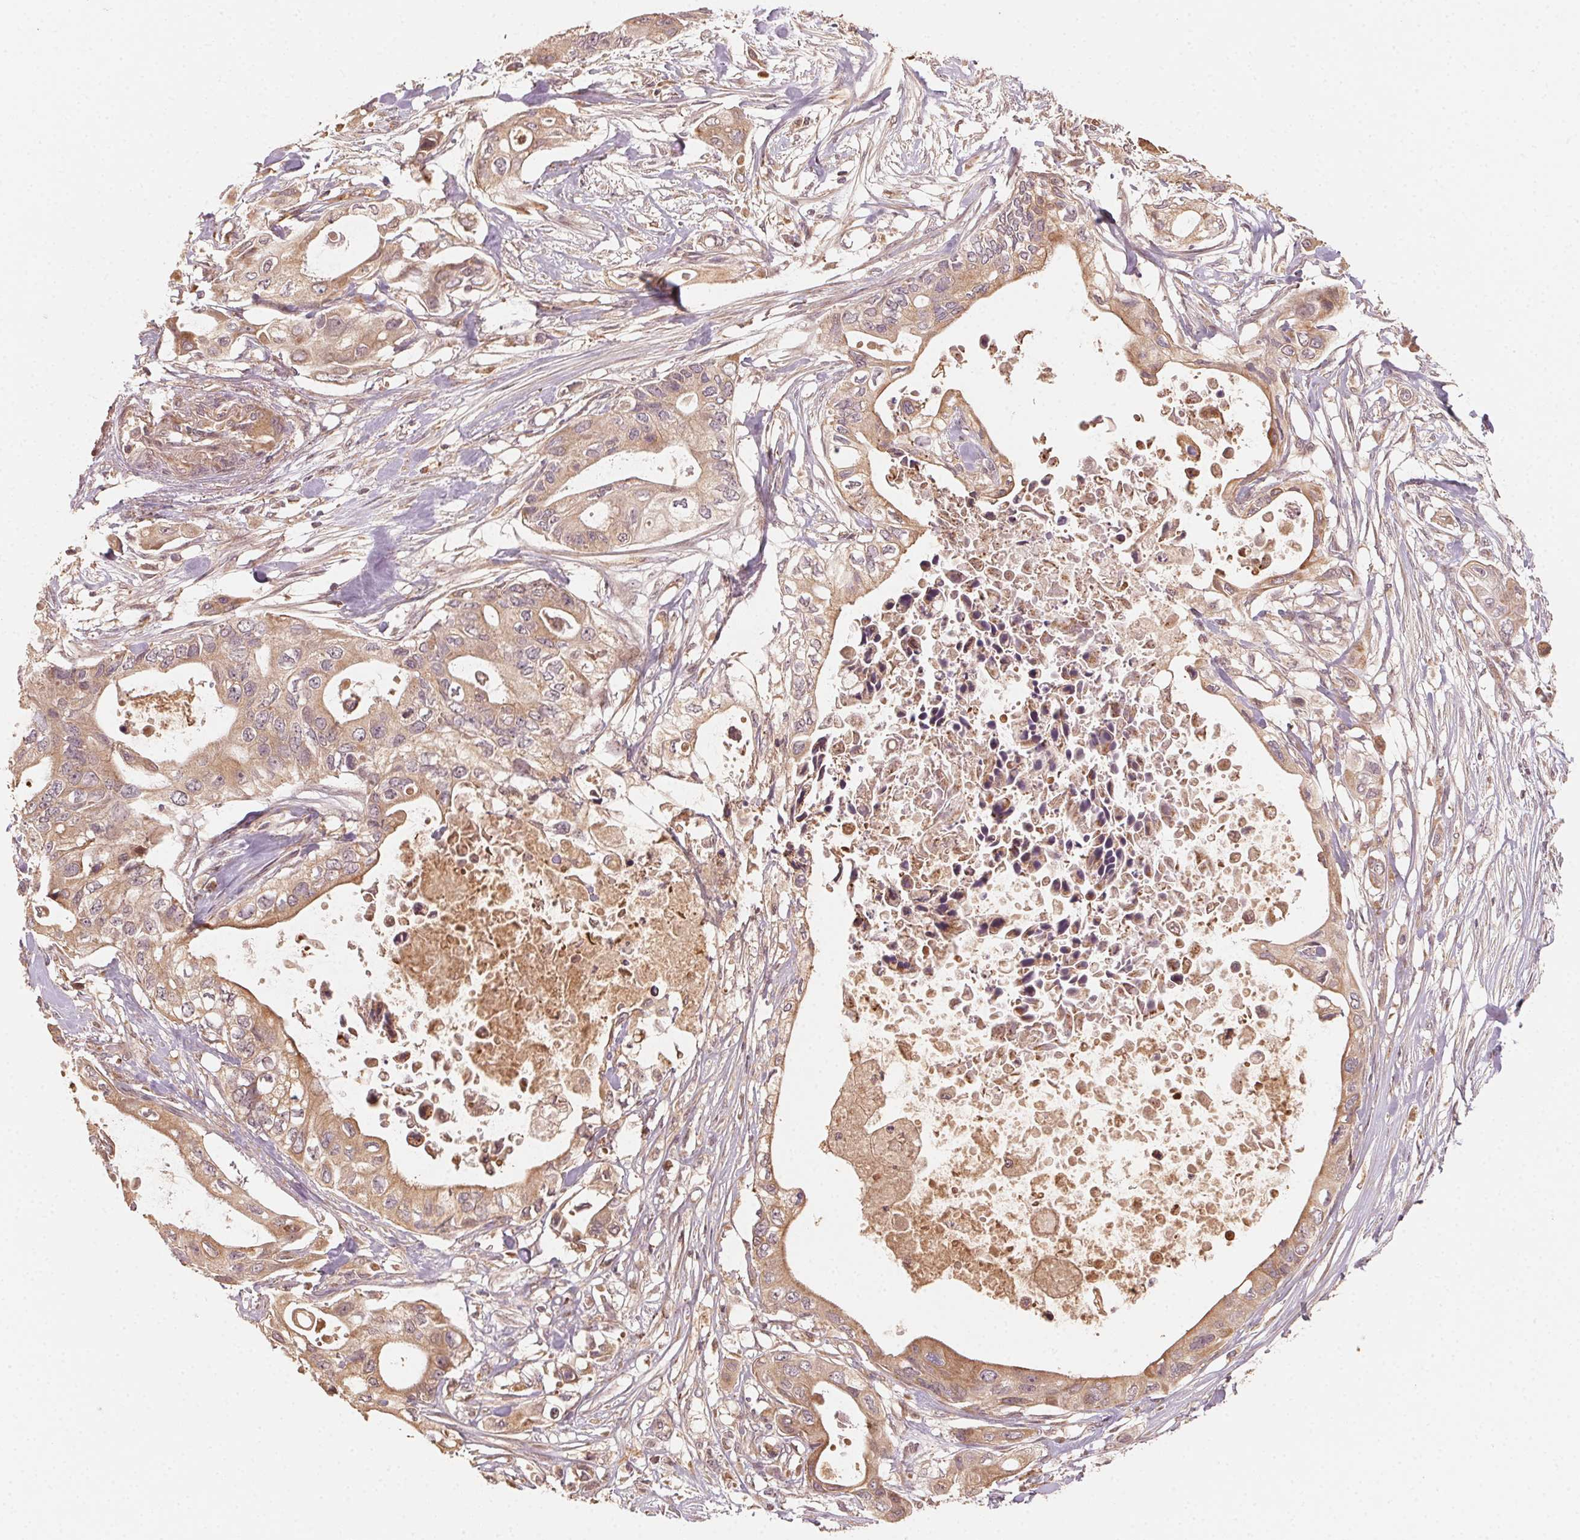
{"staining": {"intensity": "moderate", "quantity": ">75%", "location": "cytoplasmic/membranous"}, "tissue": "pancreatic cancer", "cell_type": "Tumor cells", "image_type": "cancer", "snomed": [{"axis": "morphology", "description": "Adenocarcinoma, NOS"}, {"axis": "topography", "description": "Pancreas"}], "caption": "High-magnification brightfield microscopy of pancreatic cancer stained with DAB (brown) and counterstained with hematoxylin (blue). tumor cells exhibit moderate cytoplasmic/membranous staining is identified in about>75% of cells. (IHC, brightfield microscopy, high magnification).", "gene": "WBP2", "patient": {"sex": "female", "age": 63}}